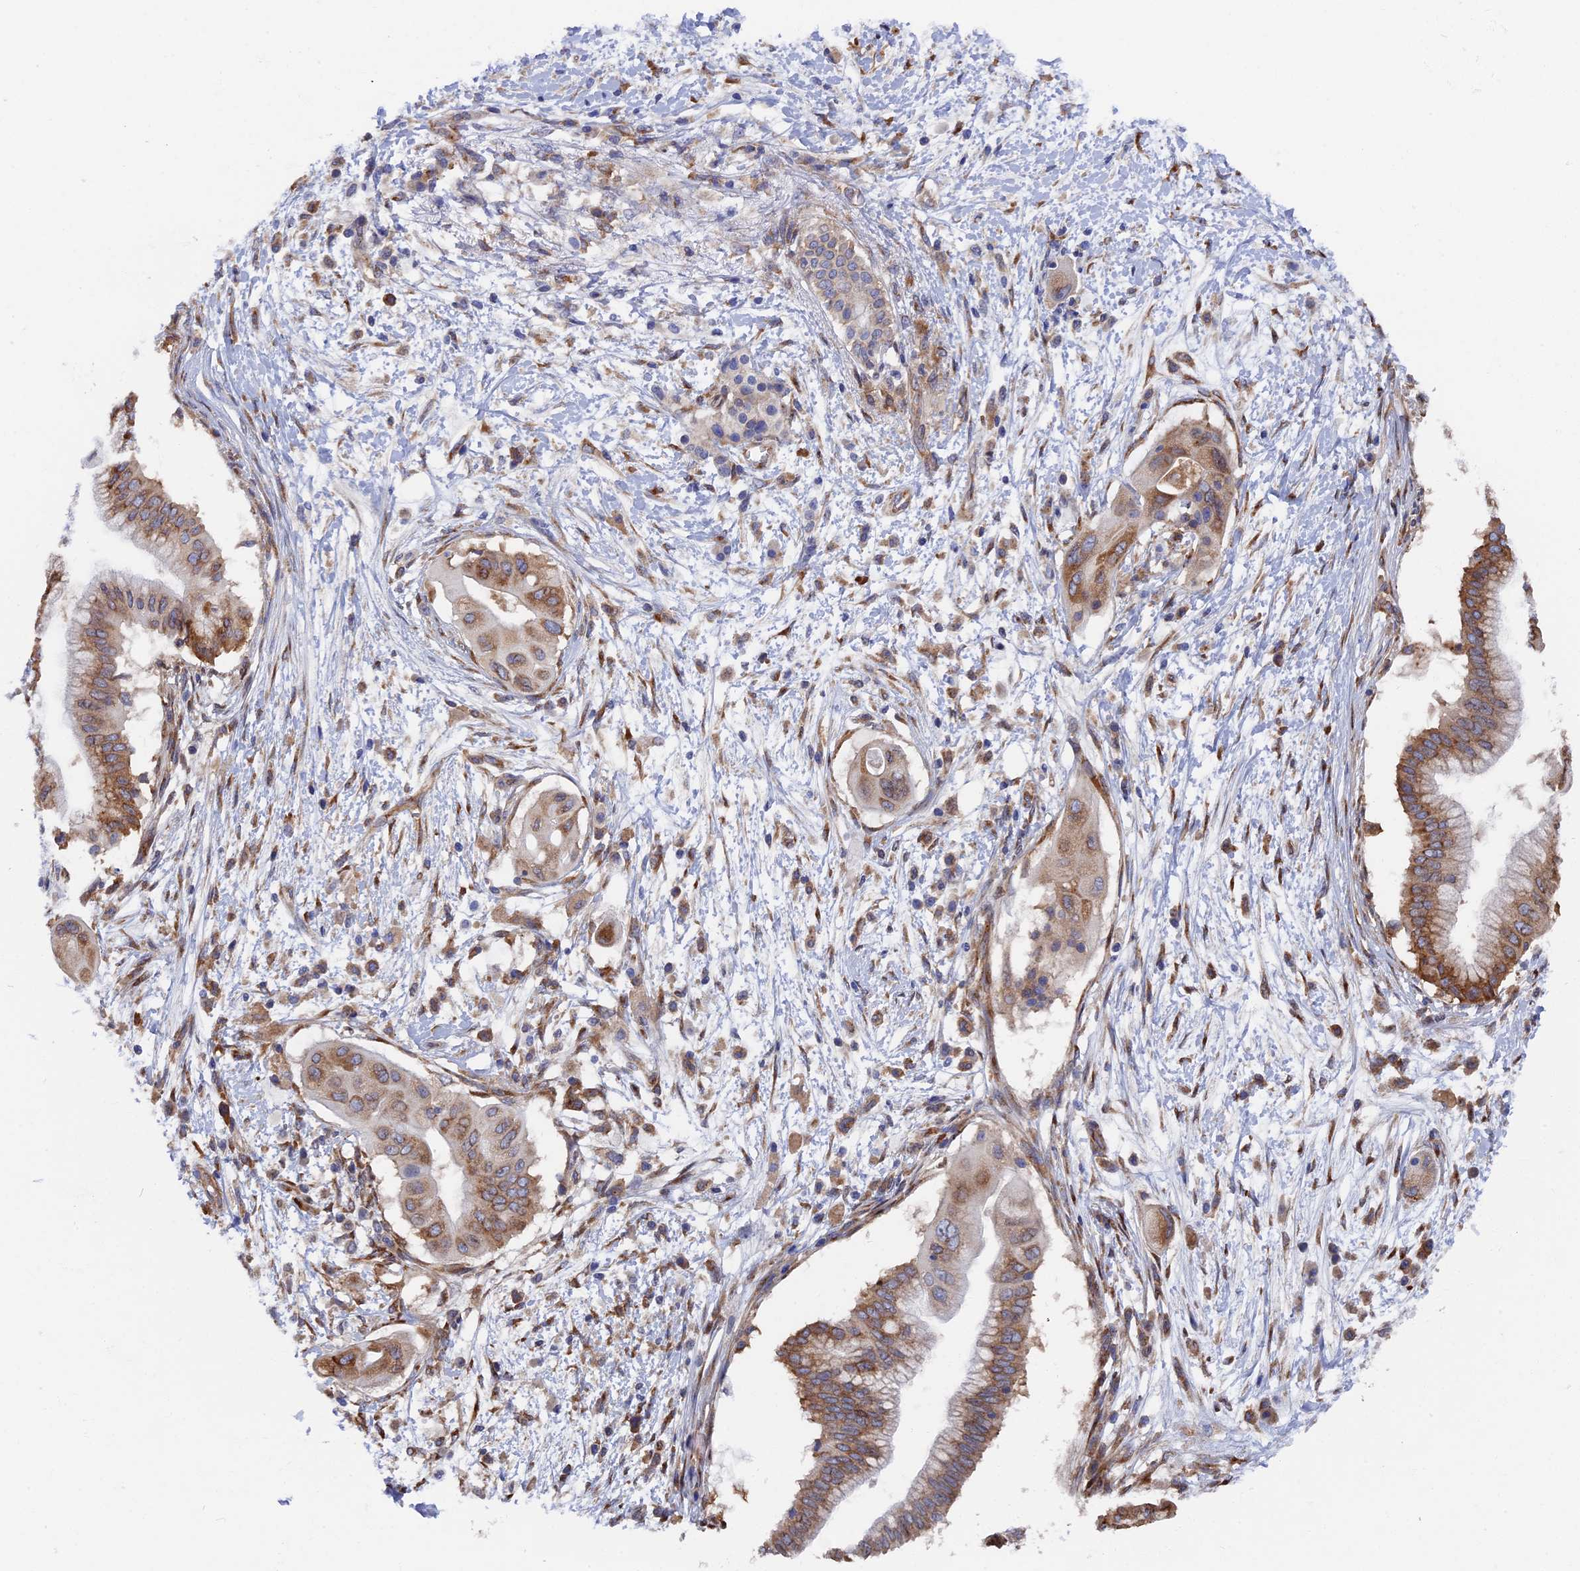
{"staining": {"intensity": "moderate", "quantity": ">75%", "location": "cytoplasmic/membranous"}, "tissue": "pancreatic cancer", "cell_type": "Tumor cells", "image_type": "cancer", "snomed": [{"axis": "morphology", "description": "Adenocarcinoma, NOS"}, {"axis": "topography", "description": "Pancreas"}], "caption": "High-magnification brightfield microscopy of adenocarcinoma (pancreatic) stained with DAB (brown) and counterstained with hematoxylin (blue). tumor cells exhibit moderate cytoplasmic/membranous expression is appreciated in approximately>75% of cells.", "gene": "YBX1", "patient": {"sex": "male", "age": 68}}